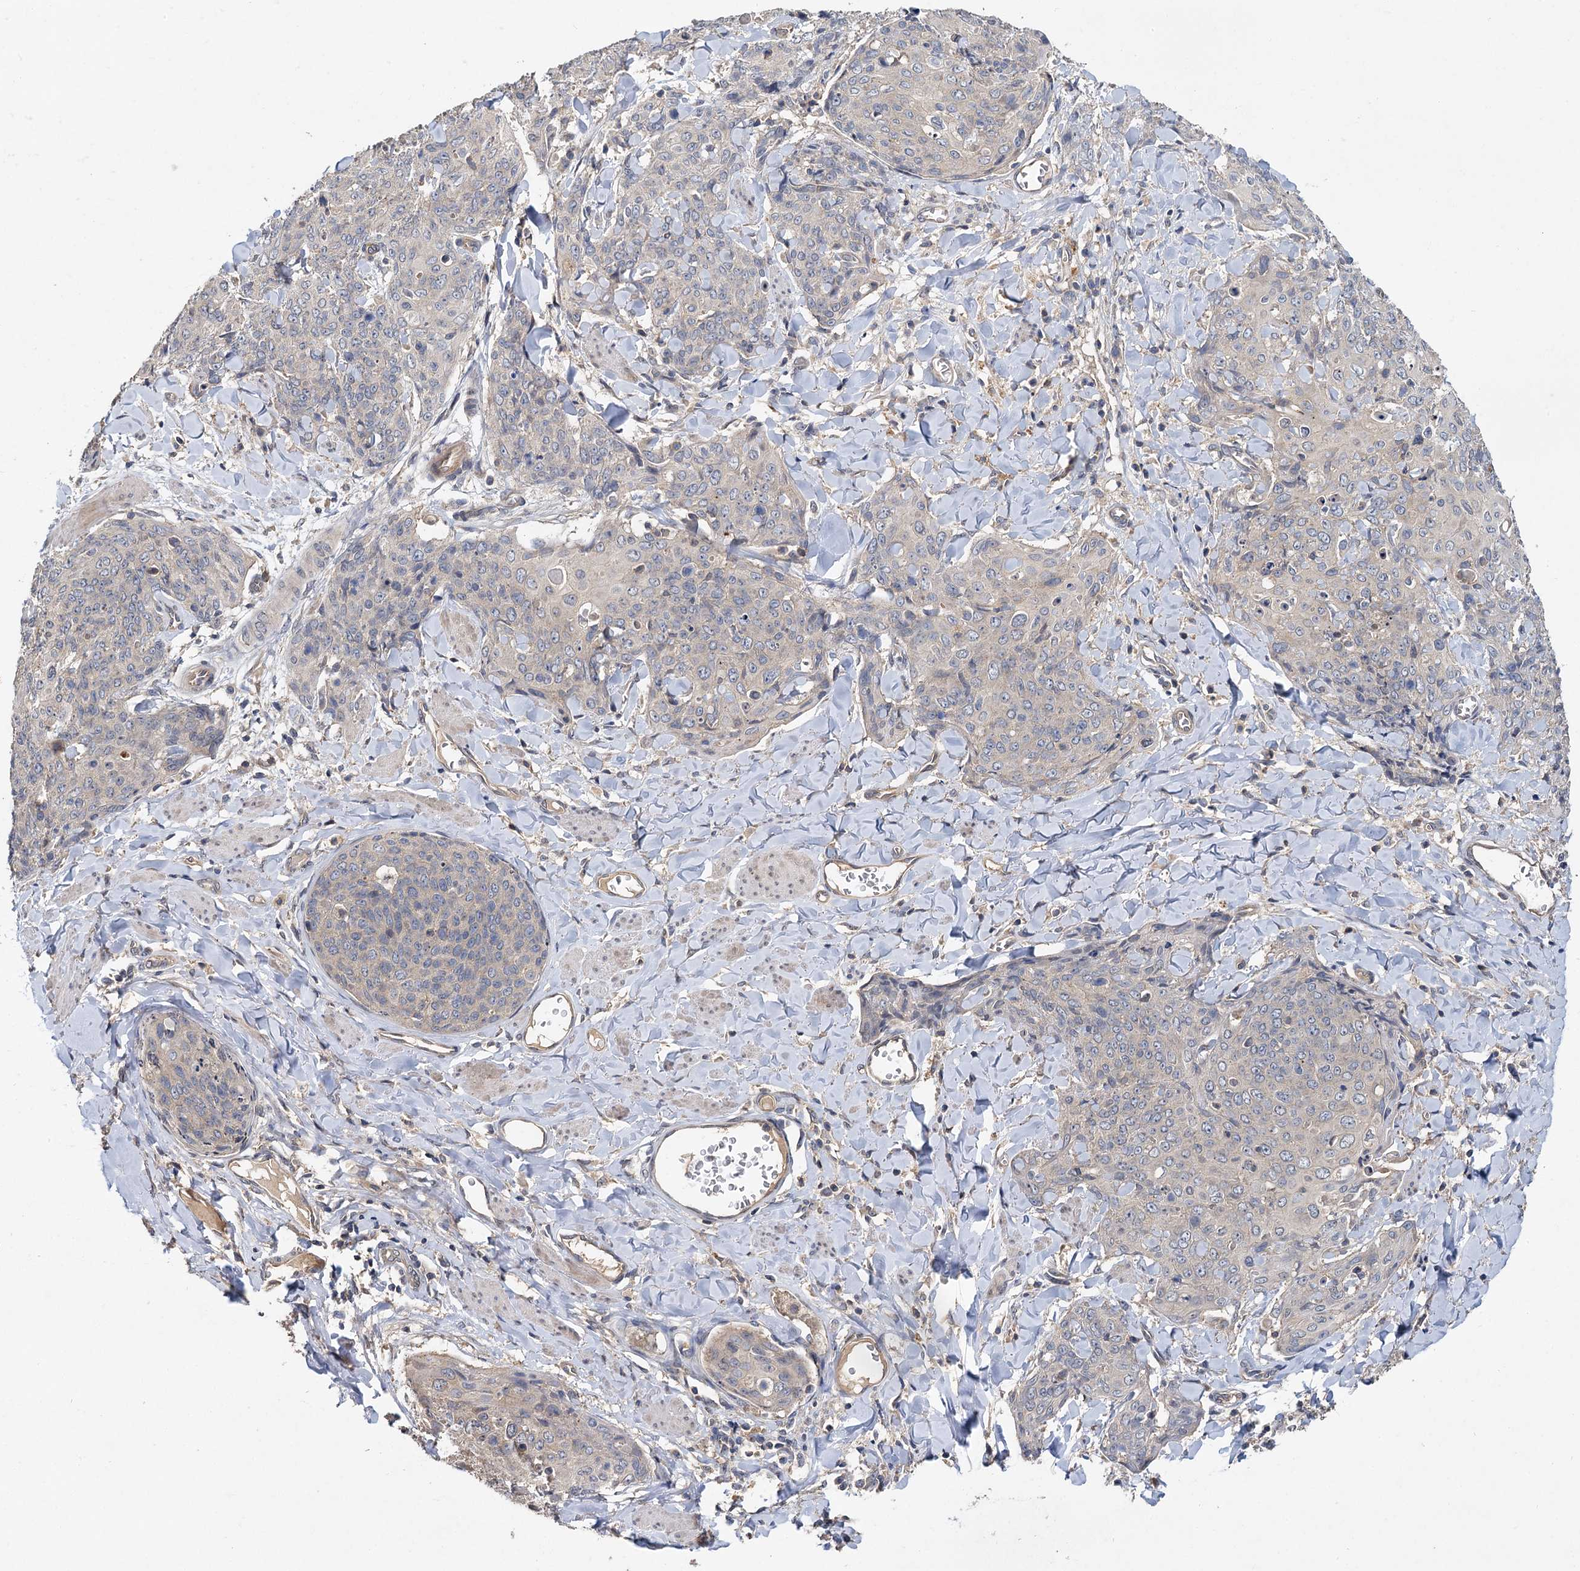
{"staining": {"intensity": "negative", "quantity": "none", "location": "none"}, "tissue": "skin cancer", "cell_type": "Tumor cells", "image_type": "cancer", "snomed": [{"axis": "morphology", "description": "Squamous cell carcinoma, NOS"}, {"axis": "topography", "description": "Skin"}, {"axis": "topography", "description": "Vulva"}], "caption": "Squamous cell carcinoma (skin) was stained to show a protein in brown. There is no significant staining in tumor cells. (IHC, brightfield microscopy, high magnification).", "gene": "ZNF324", "patient": {"sex": "female", "age": 85}}